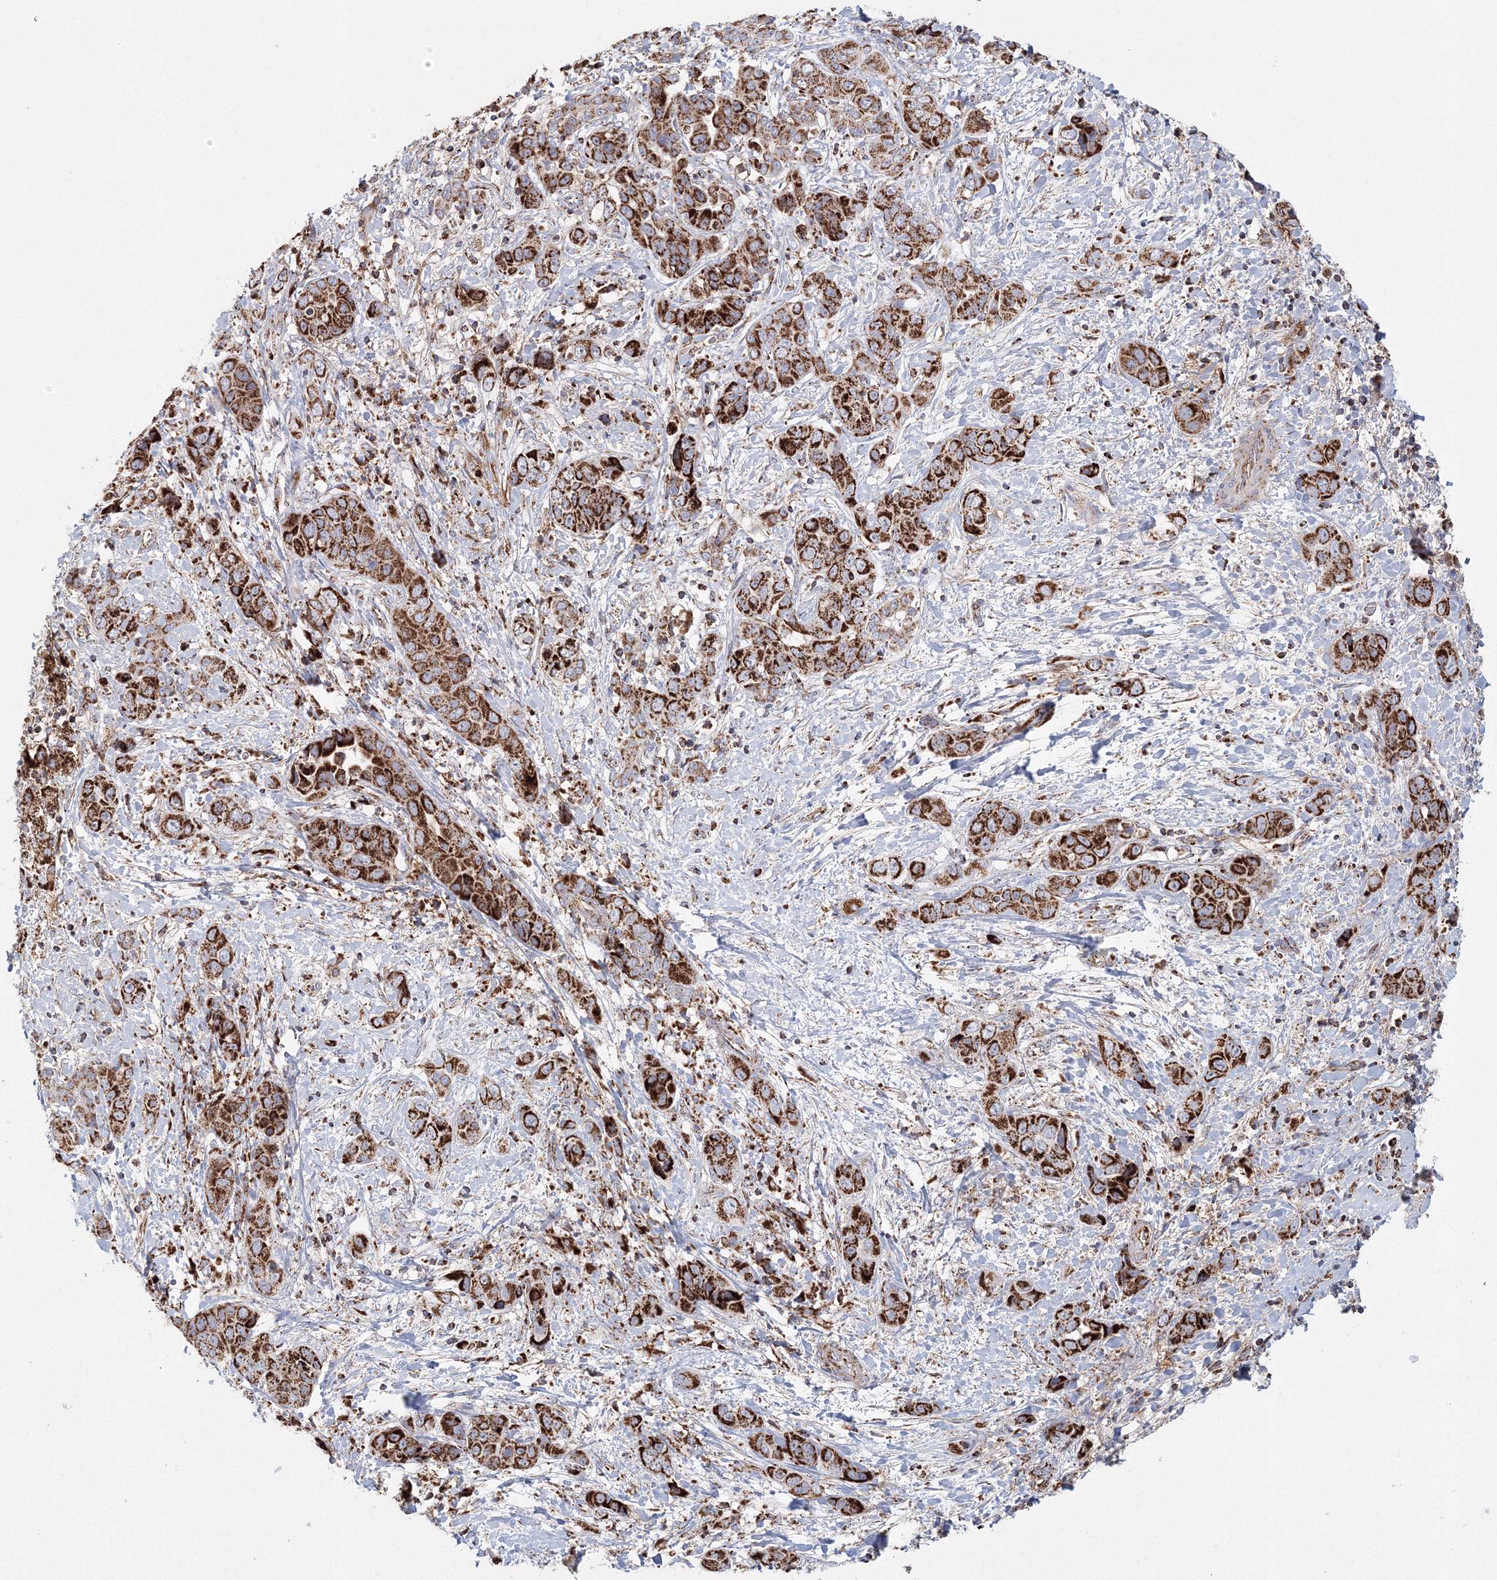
{"staining": {"intensity": "strong", "quantity": ">75%", "location": "cytoplasmic/membranous"}, "tissue": "liver cancer", "cell_type": "Tumor cells", "image_type": "cancer", "snomed": [{"axis": "morphology", "description": "Cholangiocarcinoma"}, {"axis": "topography", "description": "Liver"}], "caption": "Protein expression analysis of human liver cholangiocarcinoma reveals strong cytoplasmic/membranous staining in approximately >75% of tumor cells. The staining was performed using DAB, with brown indicating positive protein expression. Nuclei are stained blue with hematoxylin.", "gene": "GRPEL1", "patient": {"sex": "female", "age": 52}}